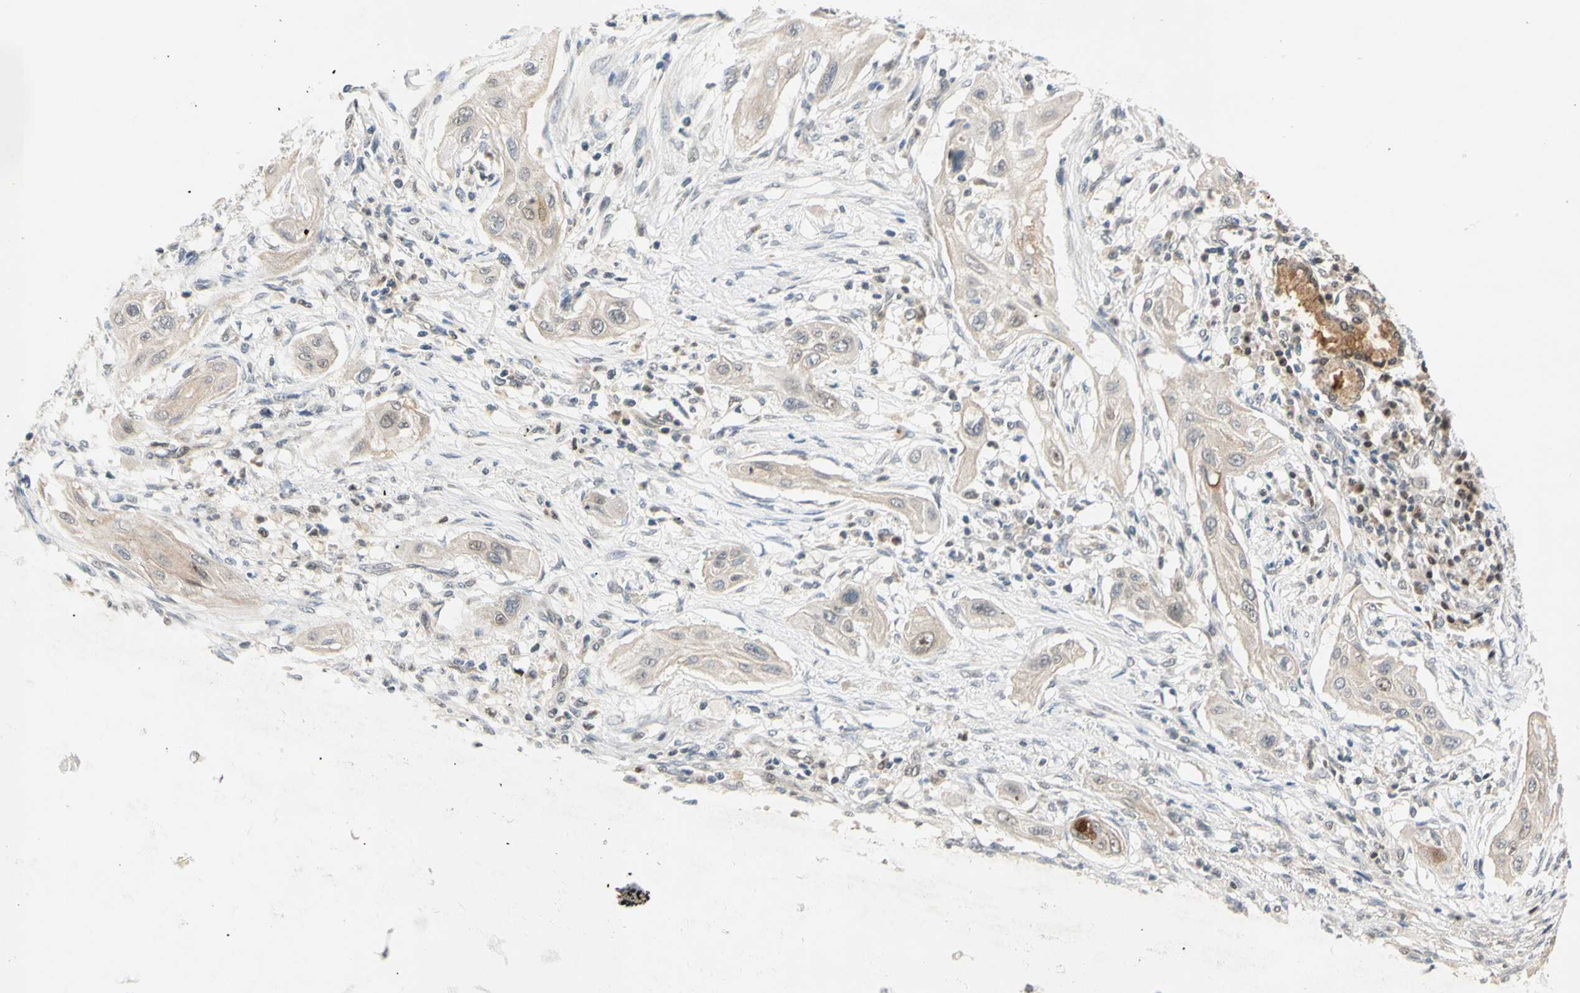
{"staining": {"intensity": "weak", "quantity": ">75%", "location": "cytoplasmic/membranous"}, "tissue": "lung cancer", "cell_type": "Tumor cells", "image_type": "cancer", "snomed": [{"axis": "morphology", "description": "Squamous cell carcinoma, NOS"}, {"axis": "topography", "description": "Lung"}], "caption": "Squamous cell carcinoma (lung) stained with DAB (3,3'-diaminobenzidine) IHC reveals low levels of weak cytoplasmic/membranous positivity in approximately >75% of tumor cells. The staining is performed using DAB (3,3'-diaminobenzidine) brown chromogen to label protein expression. The nuclei are counter-stained blue using hematoxylin.", "gene": "RIOX2", "patient": {"sex": "female", "age": 47}}